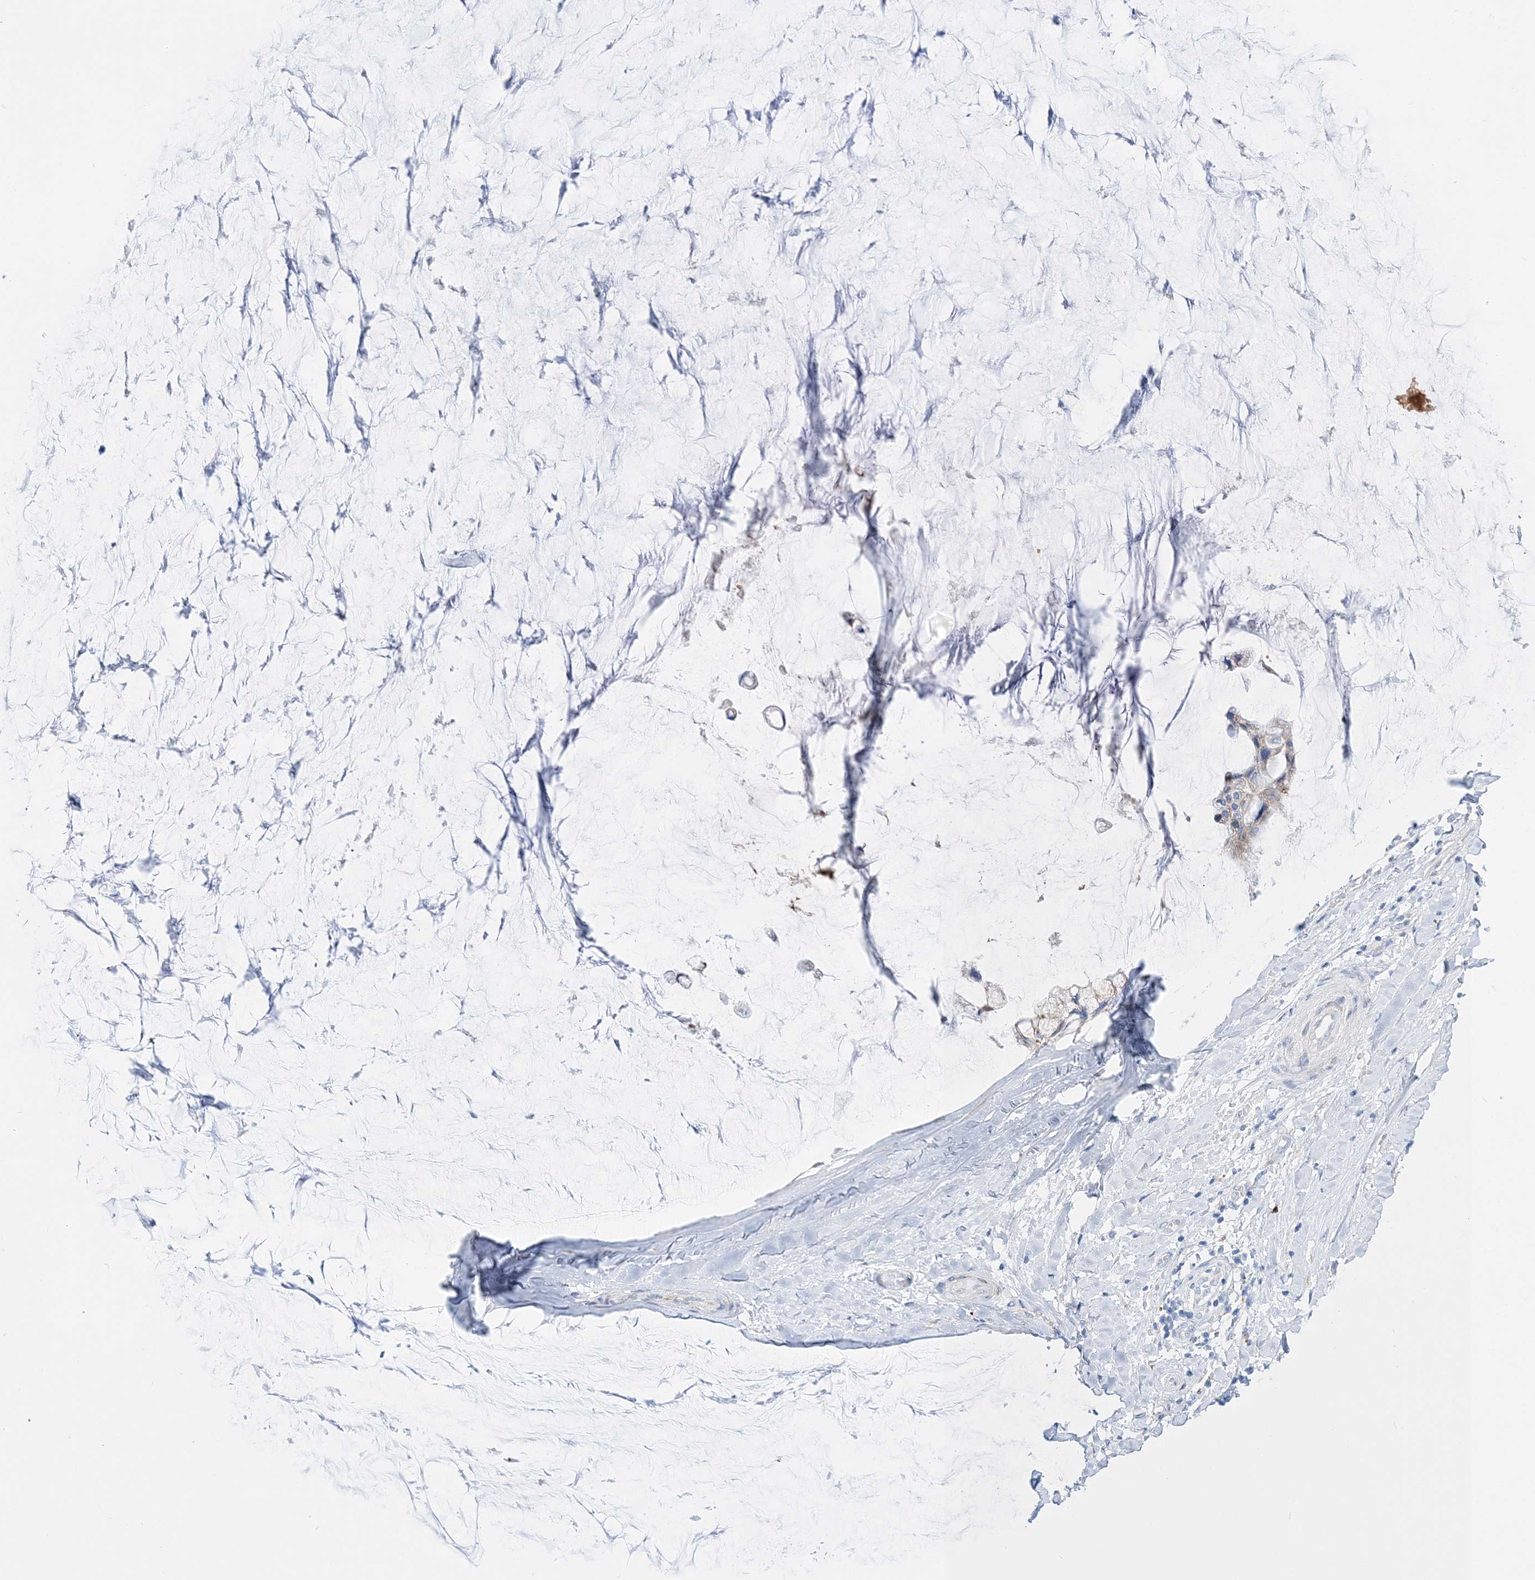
{"staining": {"intensity": "weak", "quantity": "25%-75%", "location": "cytoplasmic/membranous"}, "tissue": "ovarian cancer", "cell_type": "Tumor cells", "image_type": "cancer", "snomed": [{"axis": "morphology", "description": "Cystadenocarcinoma, mucinous, NOS"}, {"axis": "topography", "description": "Ovary"}], "caption": "There is low levels of weak cytoplasmic/membranous positivity in tumor cells of ovarian cancer (mucinous cystadenocarcinoma), as demonstrated by immunohistochemical staining (brown color).", "gene": "TSPYL6", "patient": {"sex": "female", "age": 39}}